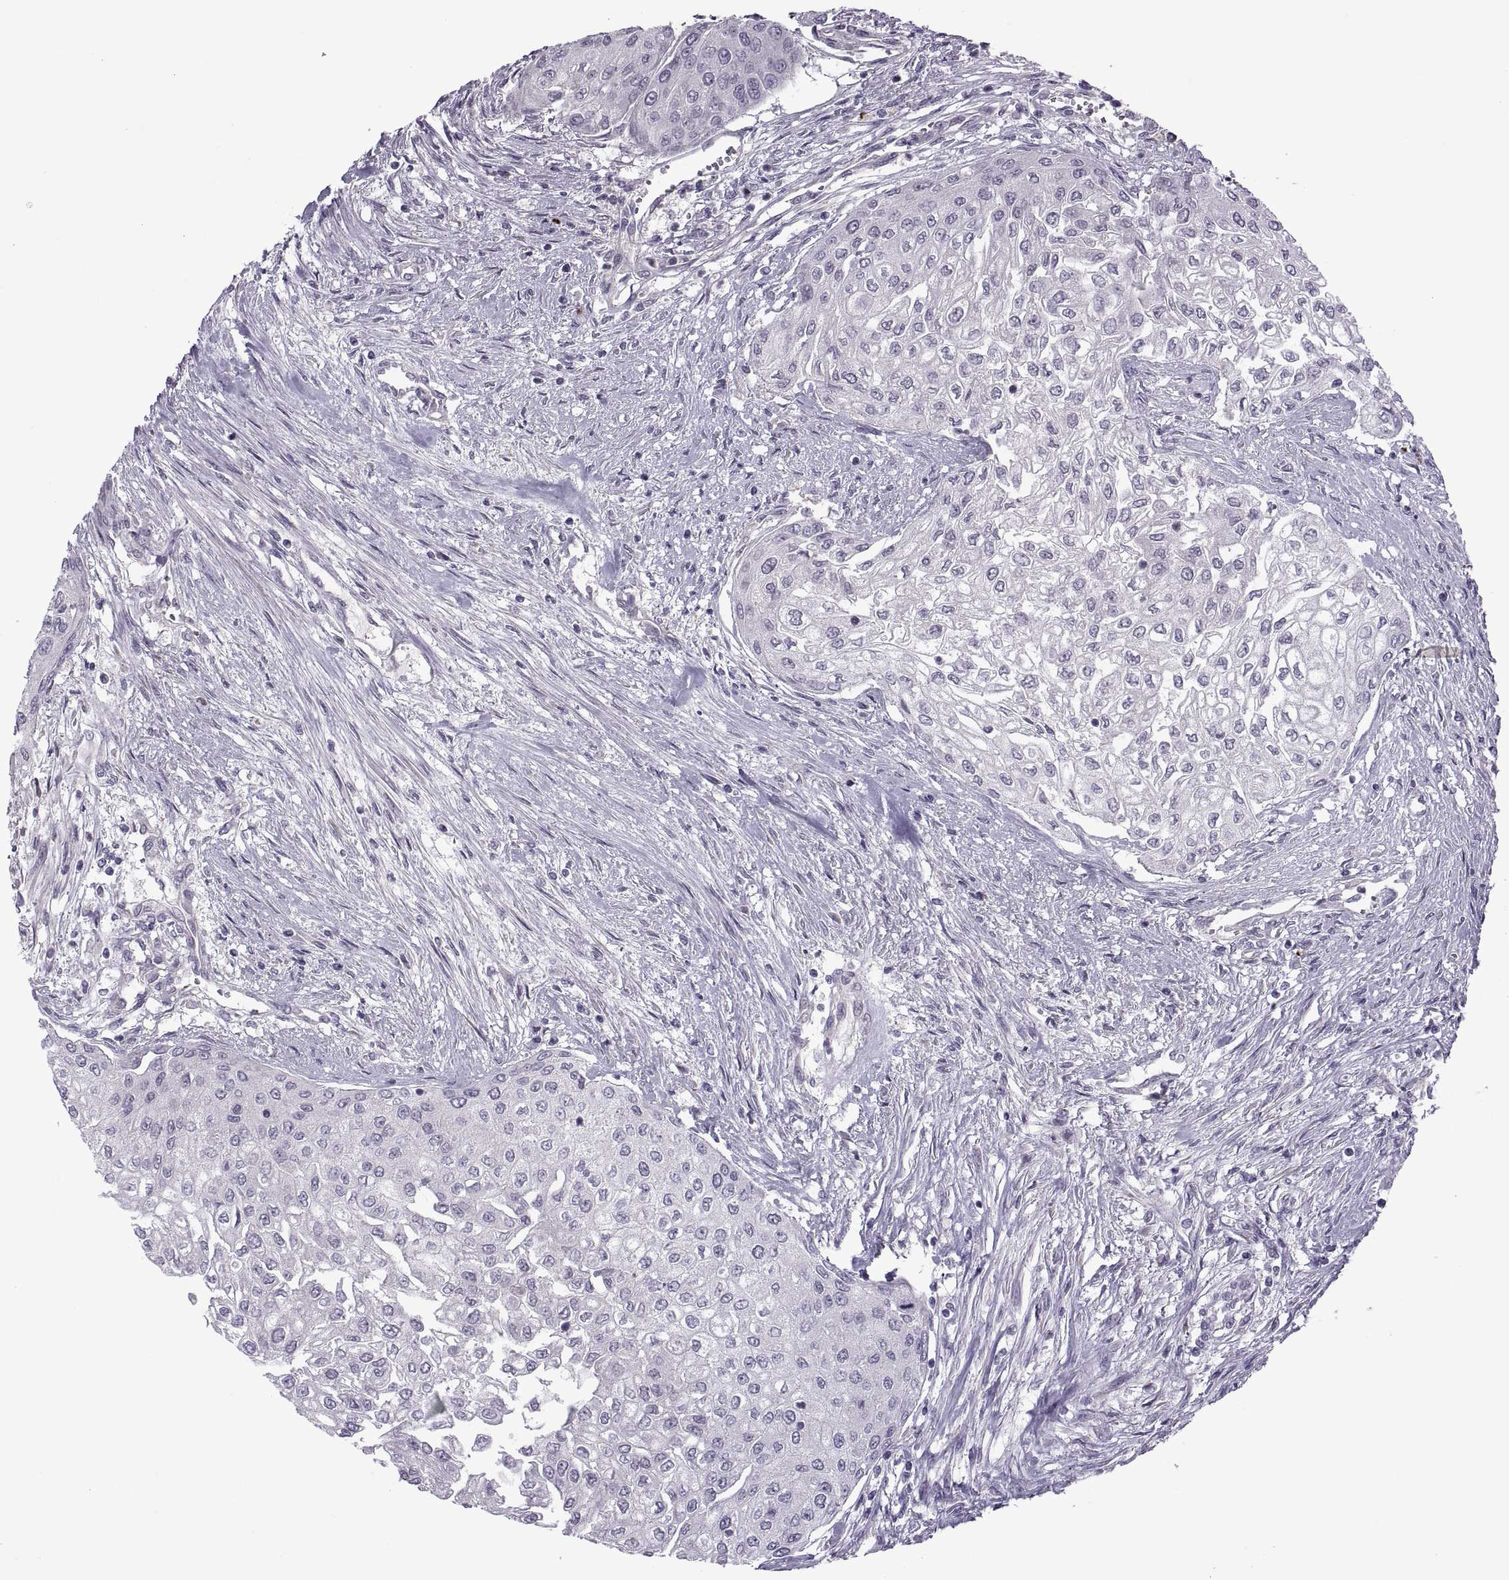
{"staining": {"intensity": "negative", "quantity": "none", "location": "none"}, "tissue": "urothelial cancer", "cell_type": "Tumor cells", "image_type": "cancer", "snomed": [{"axis": "morphology", "description": "Urothelial carcinoma, High grade"}, {"axis": "topography", "description": "Urinary bladder"}], "caption": "The immunohistochemistry (IHC) micrograph has no significant expression in tumor cells of urothelial cancer tissue. Brightfield microscopy of immunohistochemistry (IHC) stained with DAB (brown) and hematoxylin (blue), captured at high magnification.", "gene": "ODF3", "patient": {"sex": "male", "age": 62}}